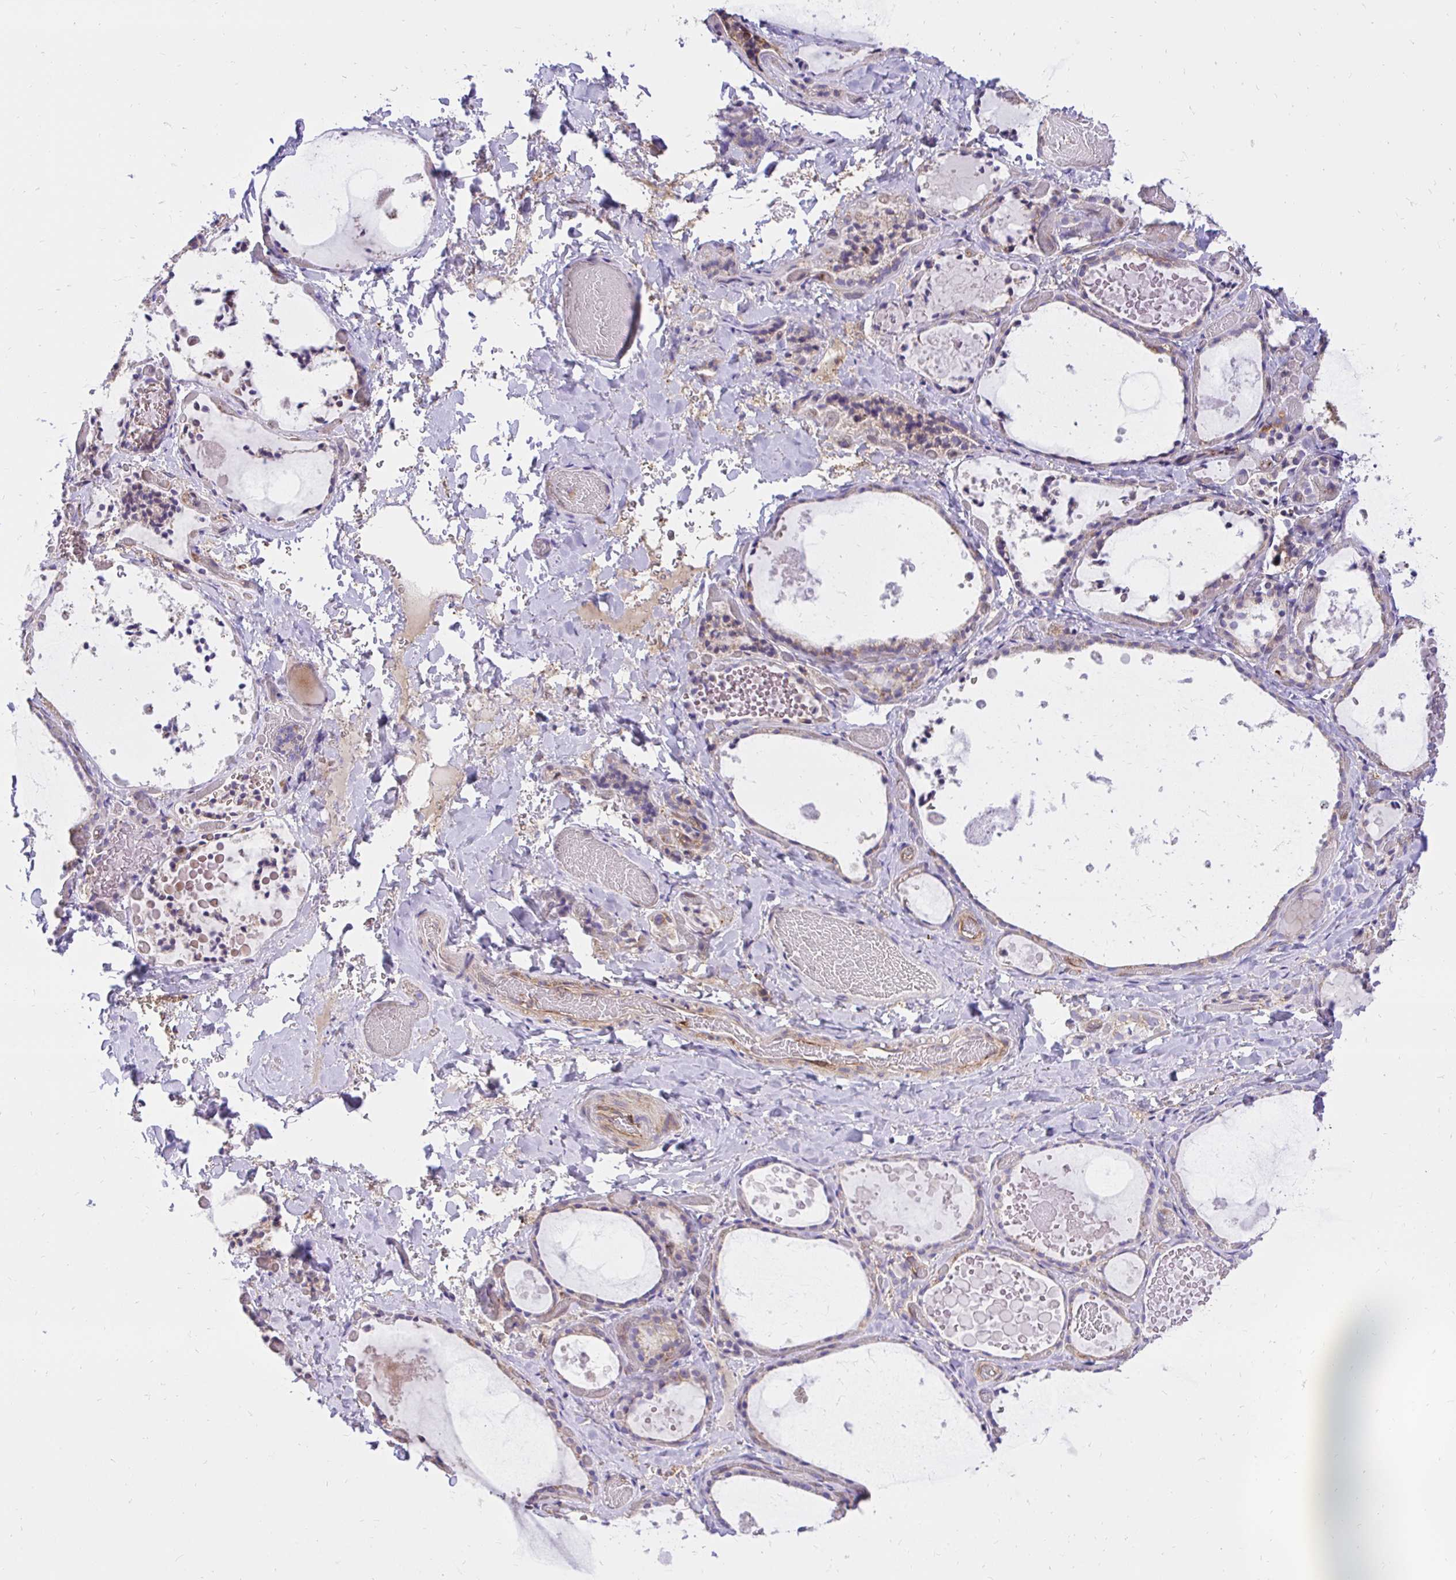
{"staining": {"intensity": "moderate", "quantity": "<25%", "location": "cytoplasmic/membranous"}, "tissue": "thyroid gland", "cell_type": "Glandular cells", "image_type": "normal", "snomed": [{"axis": "morphology", "description": "Normal tissue, NOS"}, {"axis": "topography", "description": "Thyroid gland"}], "caption": "High-magnification brightfield microscopy of unremarkable thyroid gland stained with DAB (brown) and counterstained with hematoxylin (blue). glandular cells exhibit moderate cytoplasmic/membranous positivity is seen in approximately<25% of cells. (DAB IHC, brown staining for protein, blue staining for nuclei).", "gene": "ABCB10", "patient": {"sex": "female", "age": 56}}